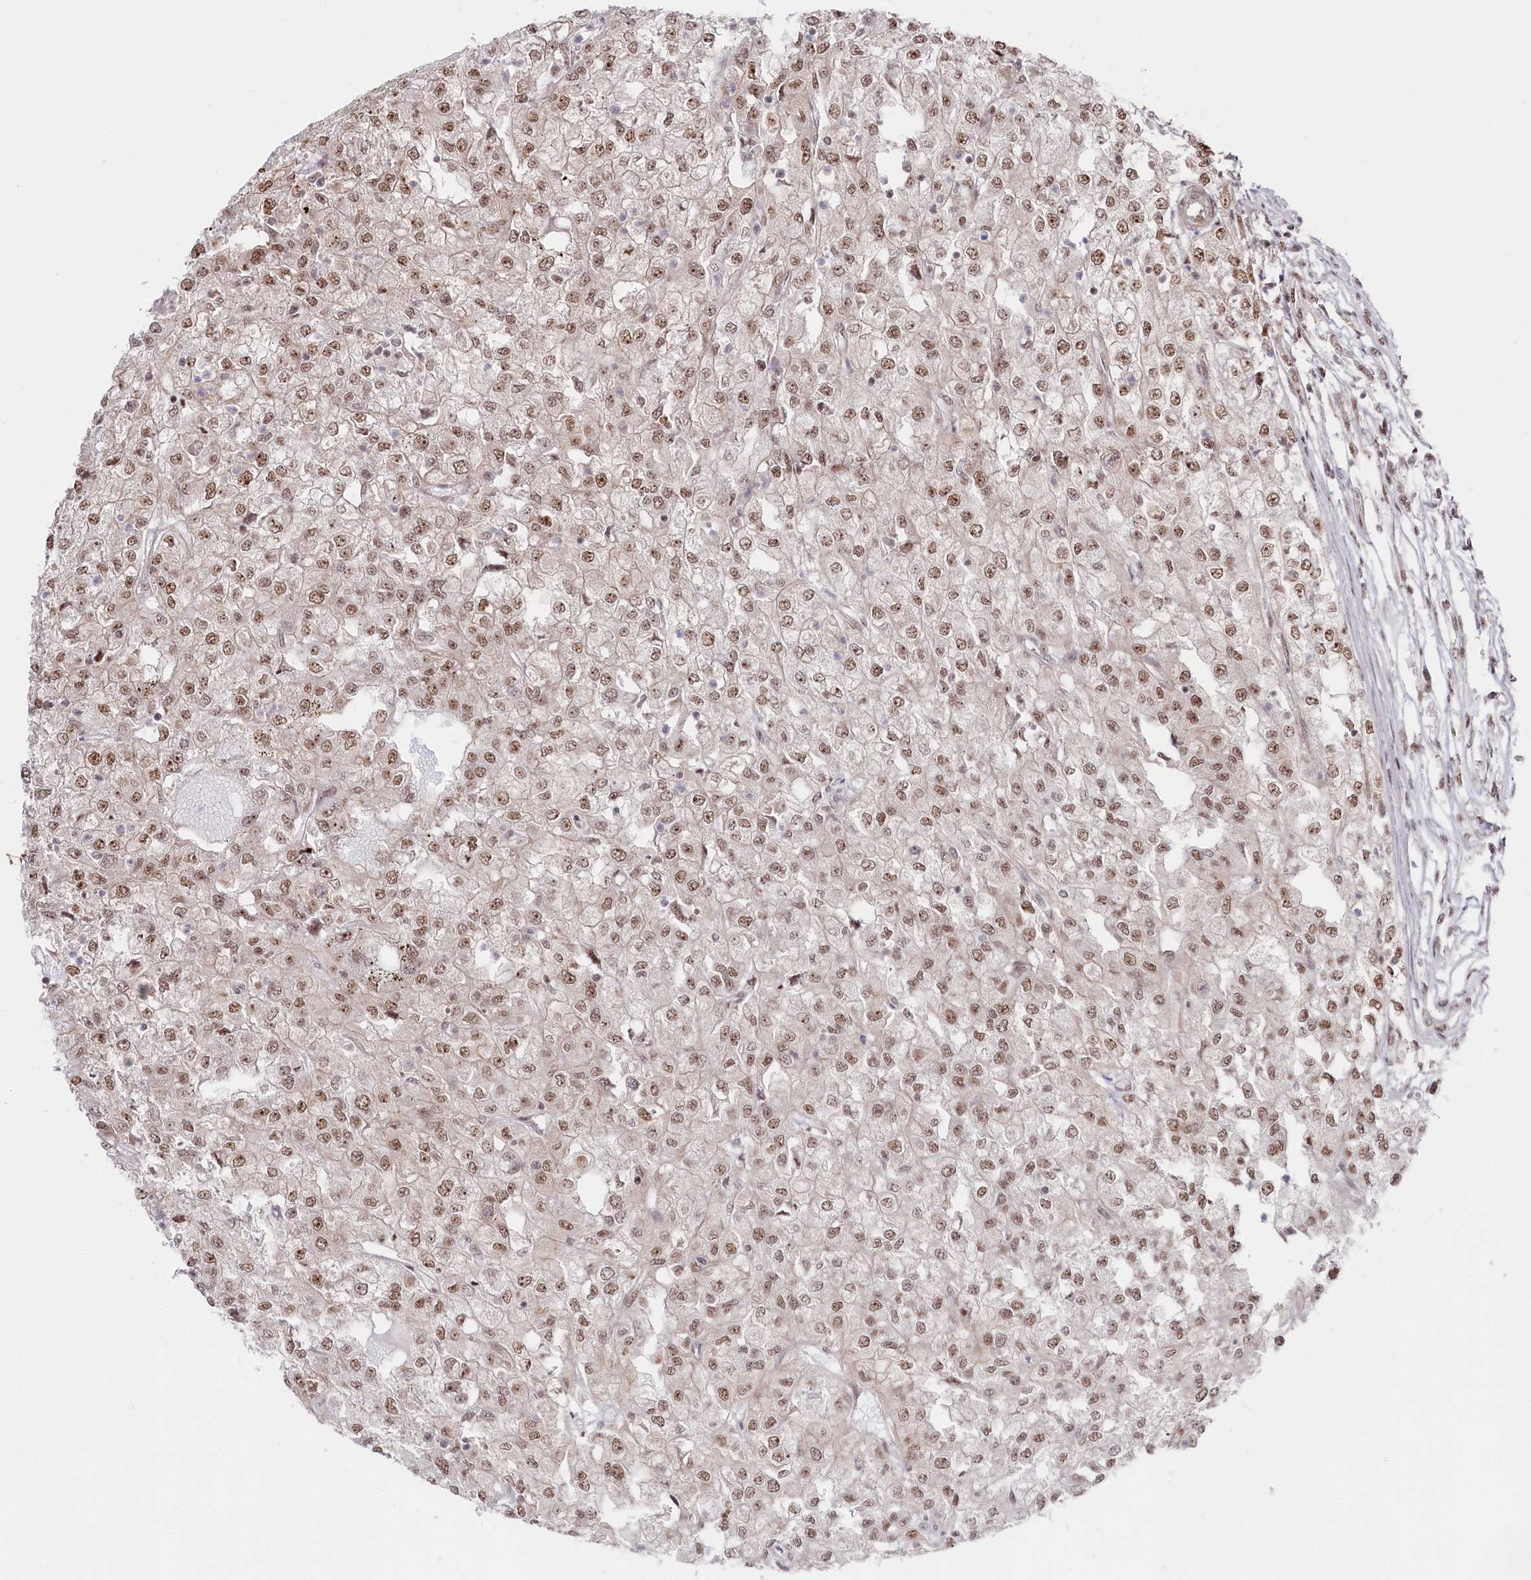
{"staining": {"intensity": "moderate", "quantity": ">75%", "location": "nuclear"}, "tissue": "renal cancer", "cell_type": "Tumor cells", "image_type": "cancer", "snomed": [{"axis": "morphology", "description": "Adenocarcinoma, NOS"}, {"axis": "topography", "description": "Kidney"}], "caption": "Tumor cells reveal medium levels of moderate nuclear staining in approximately >75% of cells in adenocarcinoma (renal).", "gene": "POLR2H", "patient": {"sex": "female", "age": 54}}